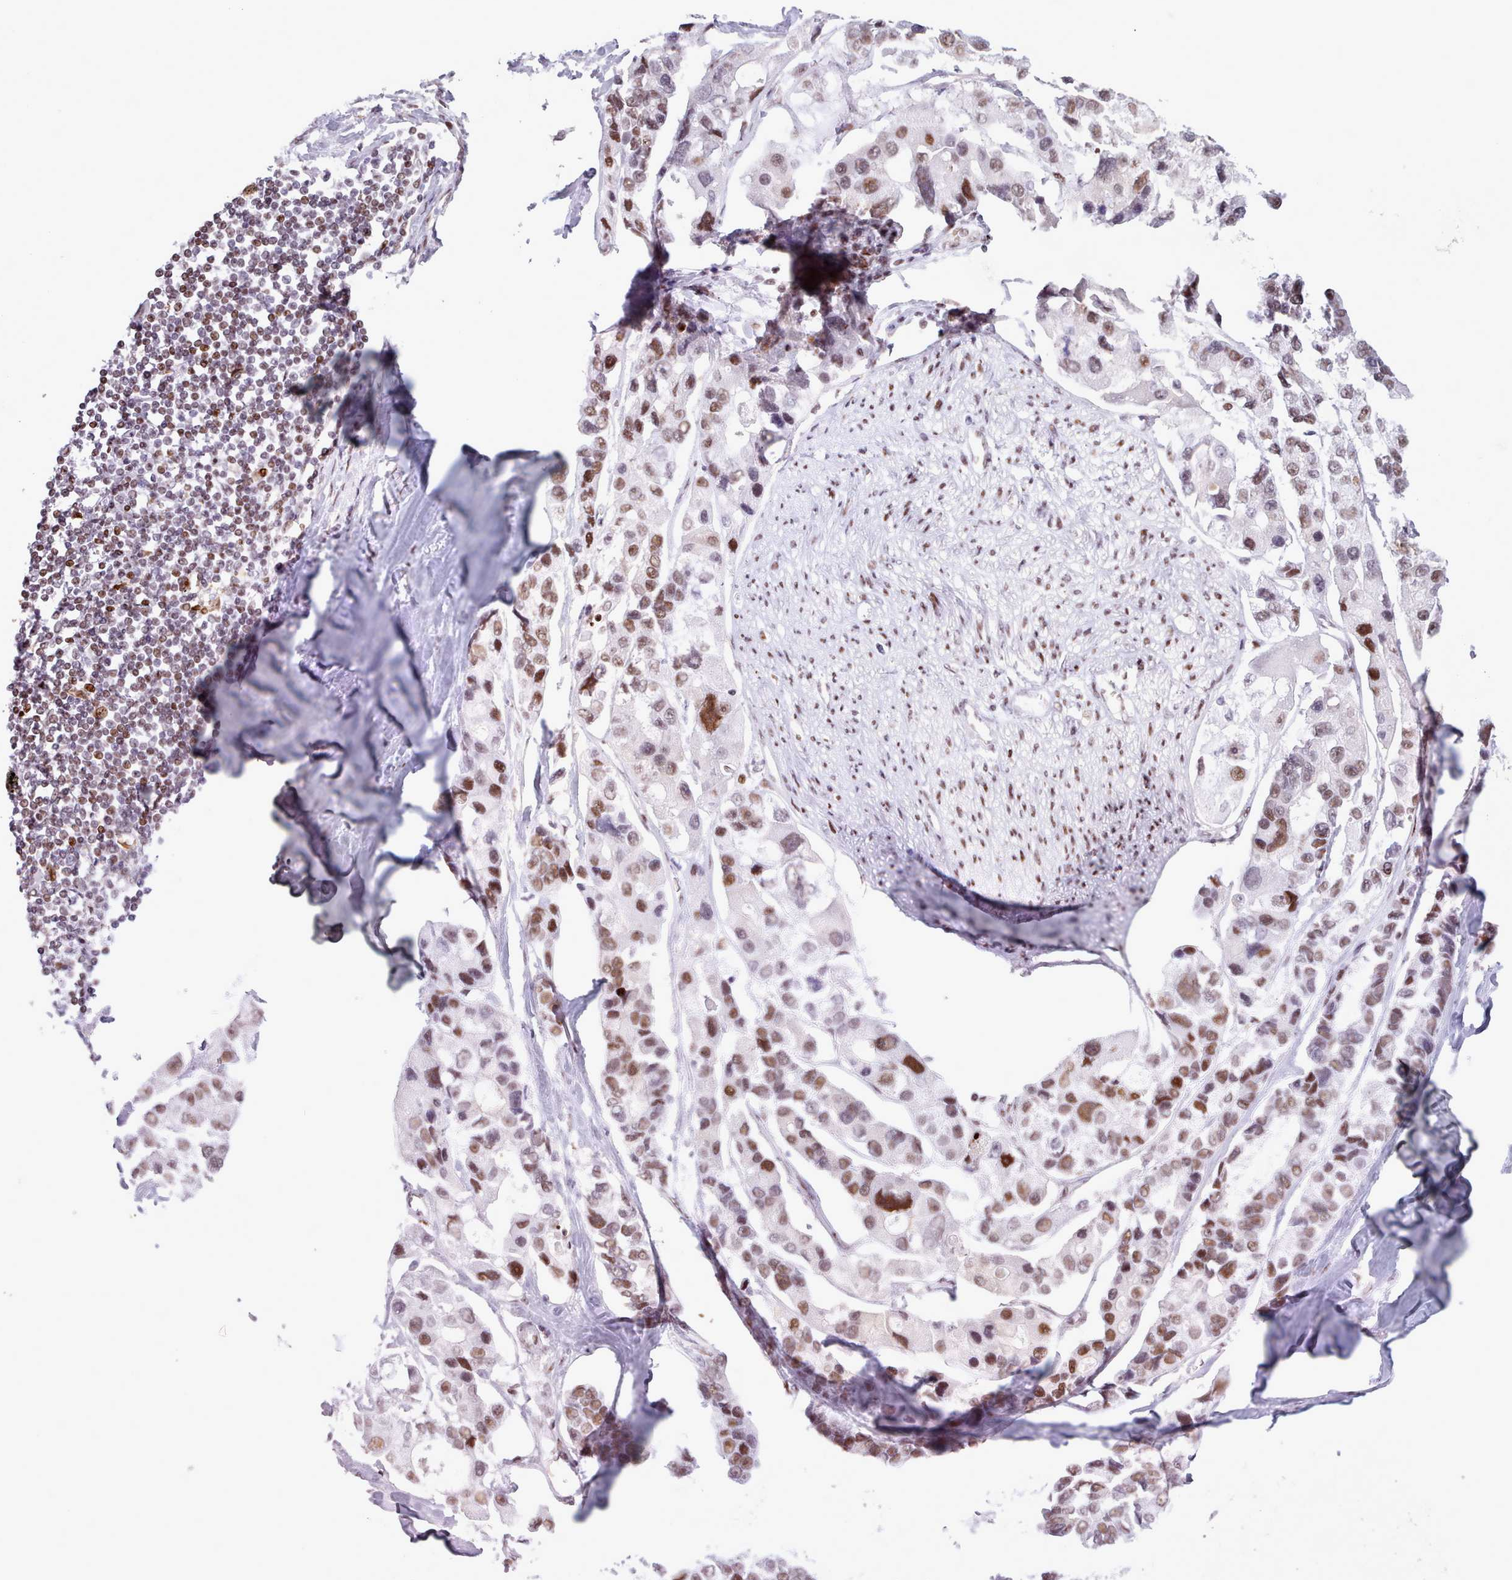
{"staining": {"intensity": "moderate", "quantity": ">75%", "location": "nuclear"}, "tissue": "lung cancer", "cell_type": "Tumor cells", "image_type": "cancer", "snomed": [{"axis": "morphology", "description": "Adenocarcinoma, NOS"}, {"axis": "topography", "description": "Lung"}], "caption": "DAB immunohistochemical staining of lung cancer (adenocarcinoma) reveals moderate nuclear protein expression in about >75% of tumor cells.", "gene": "SRSF4", "patient": {"sex": "female", "age": 54}}